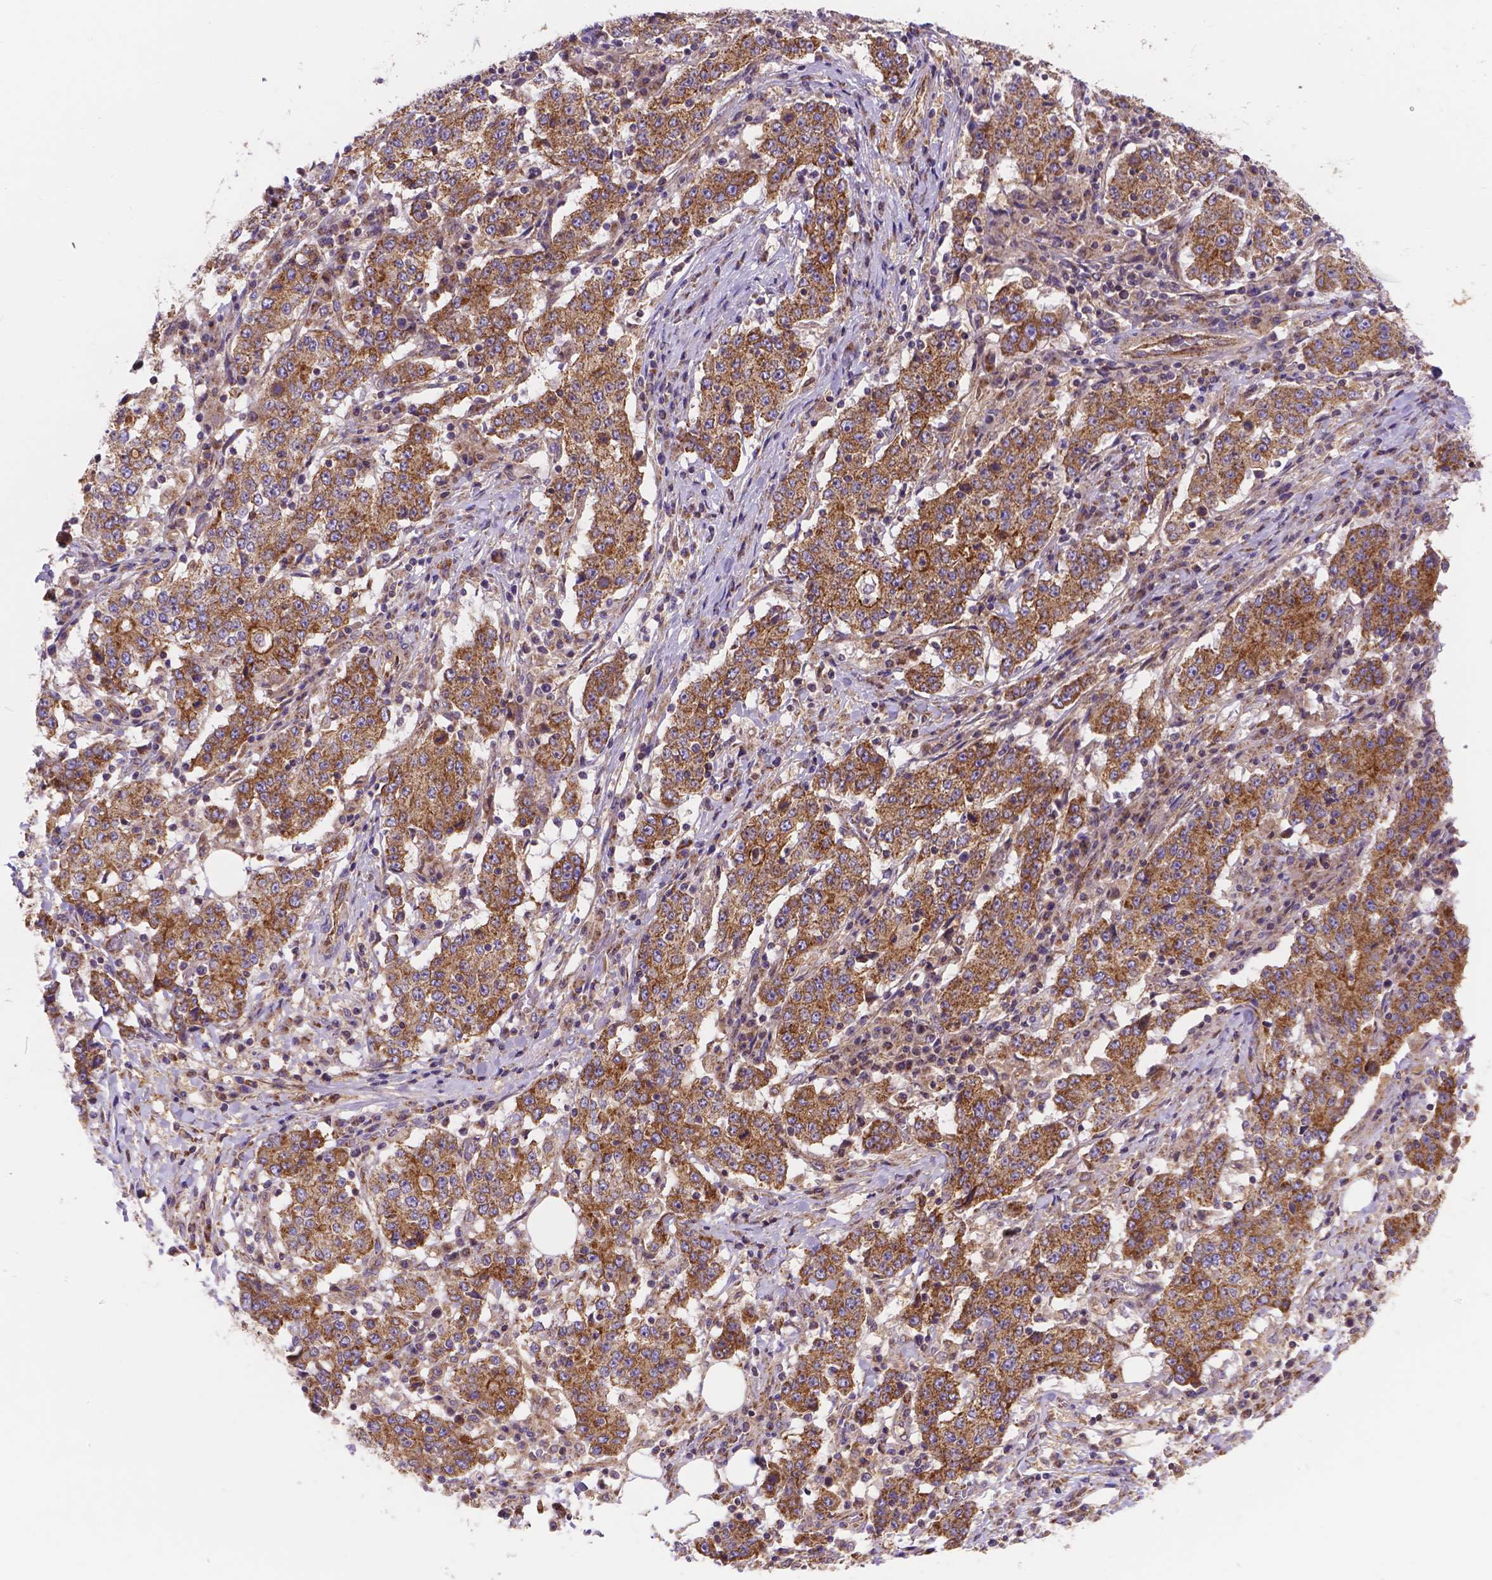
{"staining": {"intensity": "moderate", "quantity": ">75%", "location": "cytoplasmic/membranous"}, "tissue": "stomach cancer", "cell_type": "Tumor cells", "image_type": "cancer", "snomed": [{"axis": "morphology", "description": "Adenocarcinoma, NOS"}, {"axis": "topography", "description": "Stomach"}], "caption": "Brown immunohistochemical staining in stomach cancer exhibits moderate cytoplasmic/membranous expression in about >75% of tumor cells.", "gene": "AK3", "patient": {"sex": "male", "age": 59}}